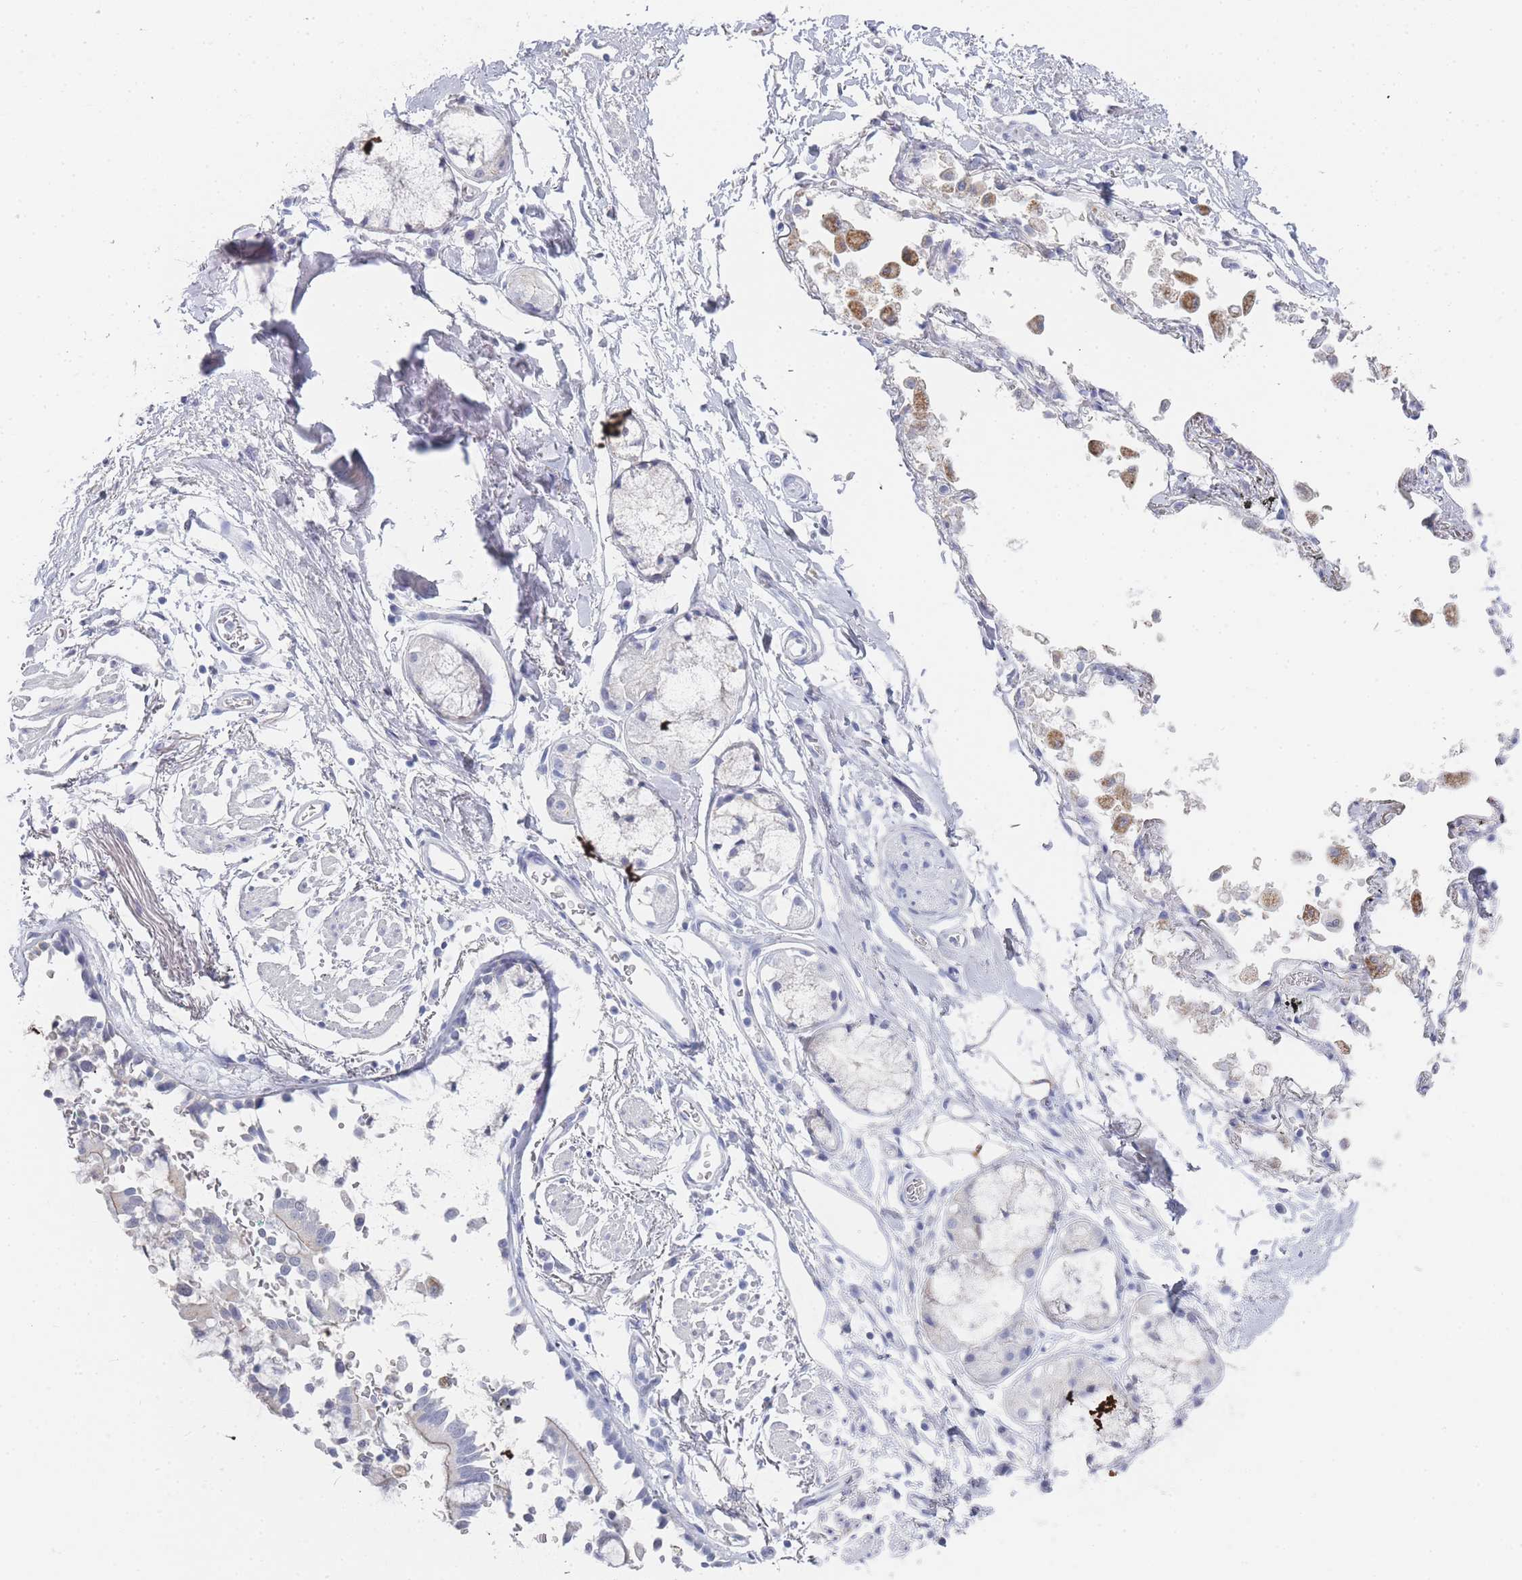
{"staining": {"intensity": "negative", "quantity": "none", "location": "none"}, "tissue": "adipose tissue", "cell_type": "Adipocytes", "image_type": "normal", "snomed": [{"axis": "morphology", "description": "Normal tissue, NOS"}, {"axis": "topography", "description": "Cartilage tissue"}], "caption": "DAB immunohistochemical staining of unremarkable human adipose tissue displays no significant staining in adipocytes.", "gene": "IMPG1", "patient": {"sex": "male", "age": 73}}